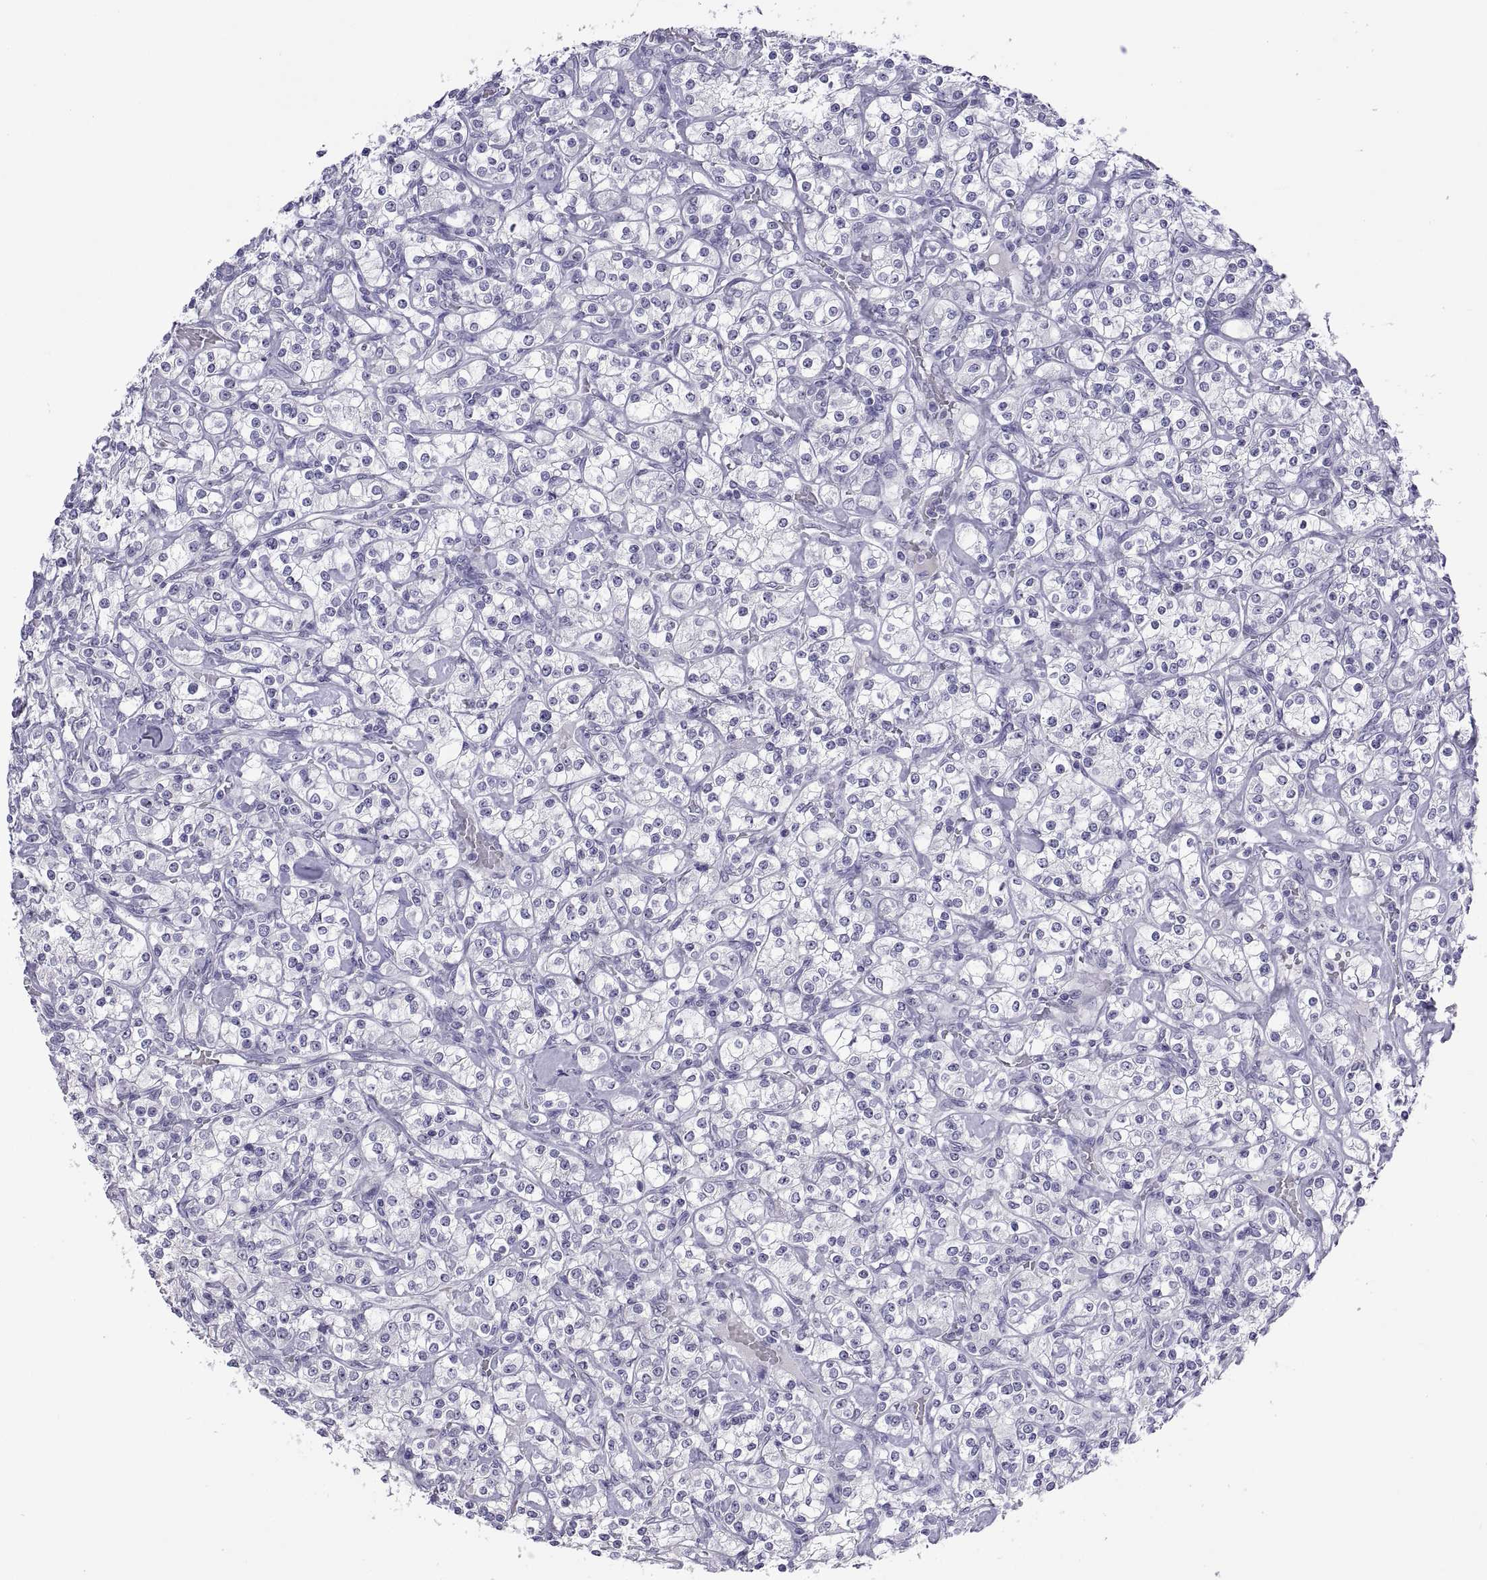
{"staining": {"intensity": "negative", "quantity": "none", "location": "none"}, "tissue": "renal cancer", "cell_type": "Tumor cells", "image_type": "cancer", "snomed": [{"axis": "morphology", "description": "Adenocarcinoma, NOS"}, {"axis": "topography", "description": "Kidney"}], "caption": "IHC of renal adenocarcinoma exhibits no expression in tumor cells.", "gene": "VSX2", "patient": {"sex": "male", "age": 77}}